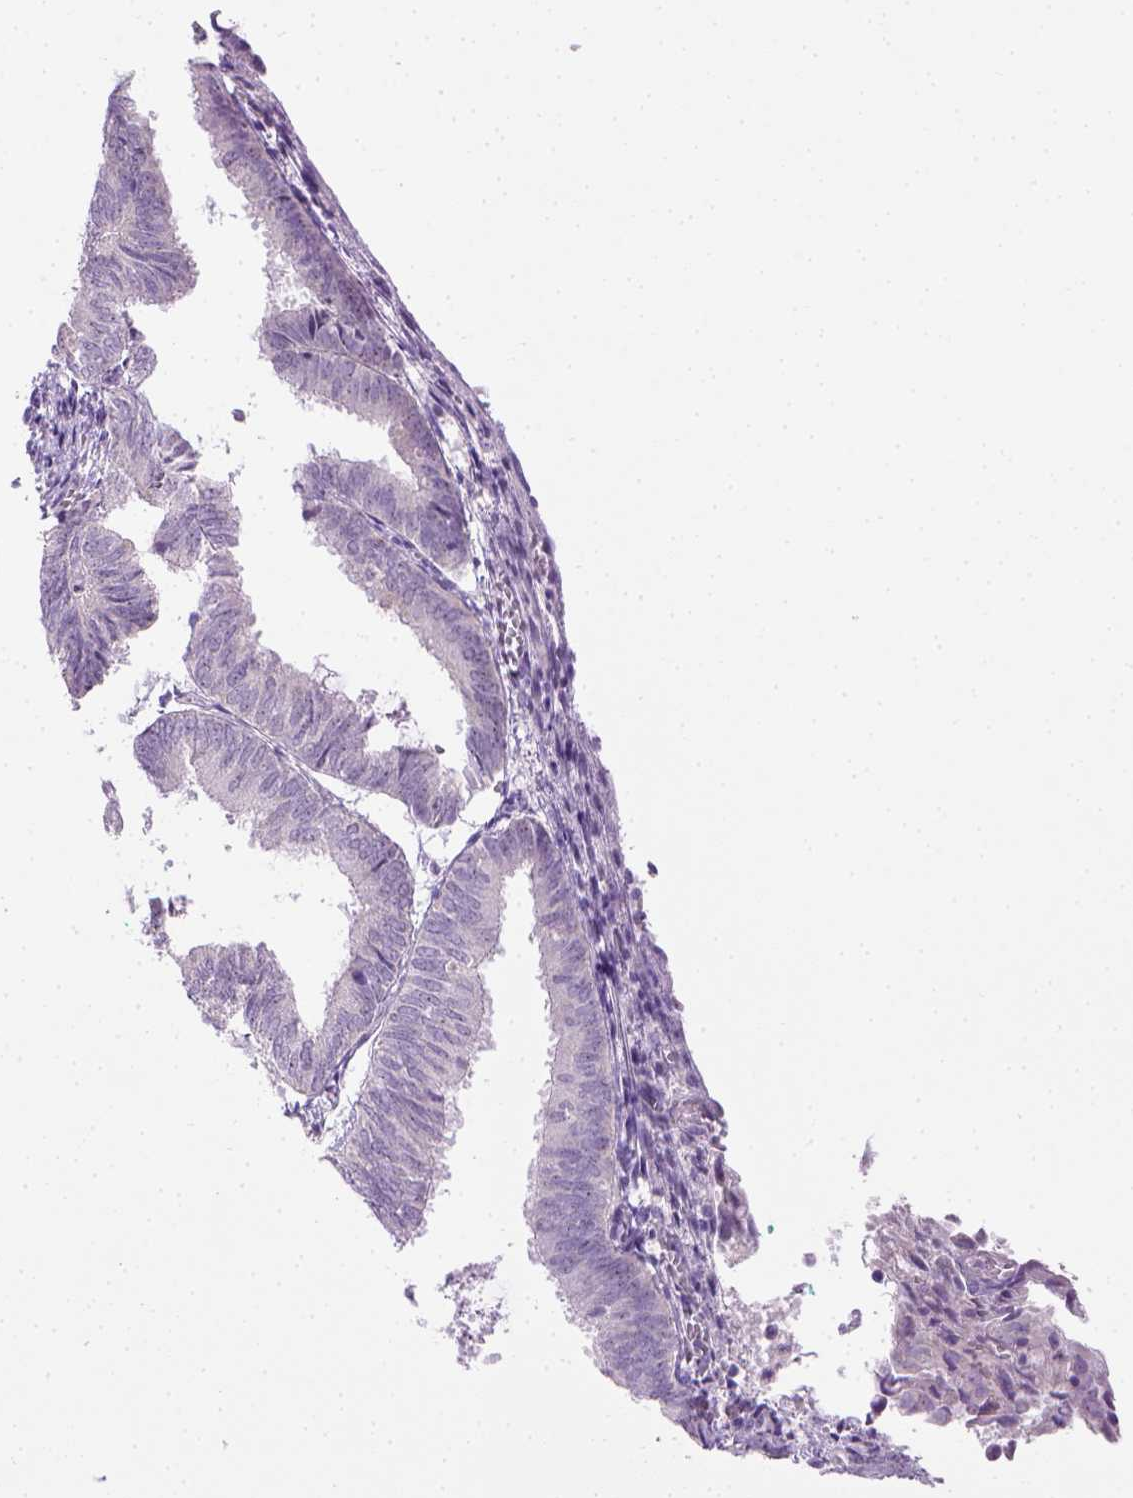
{"staining": {"intensity": "negative", "quantity": "none", "location": "none"}, "tissue": "endometrium", "cell_type": "Cells in endometrial stroma", "image_type": "normal", "snomed": [{"axis": "morphology", "description": "Normal tissue, NOS"}, {"axis": "topography", "description": "Endometrium"}], "caption": "This is an IHC micrograph of normal endometrium. There is no staining in cells in endometrial stroma.", "gene": "UTP4", "patient": {"sex": "female", "age": 50}}